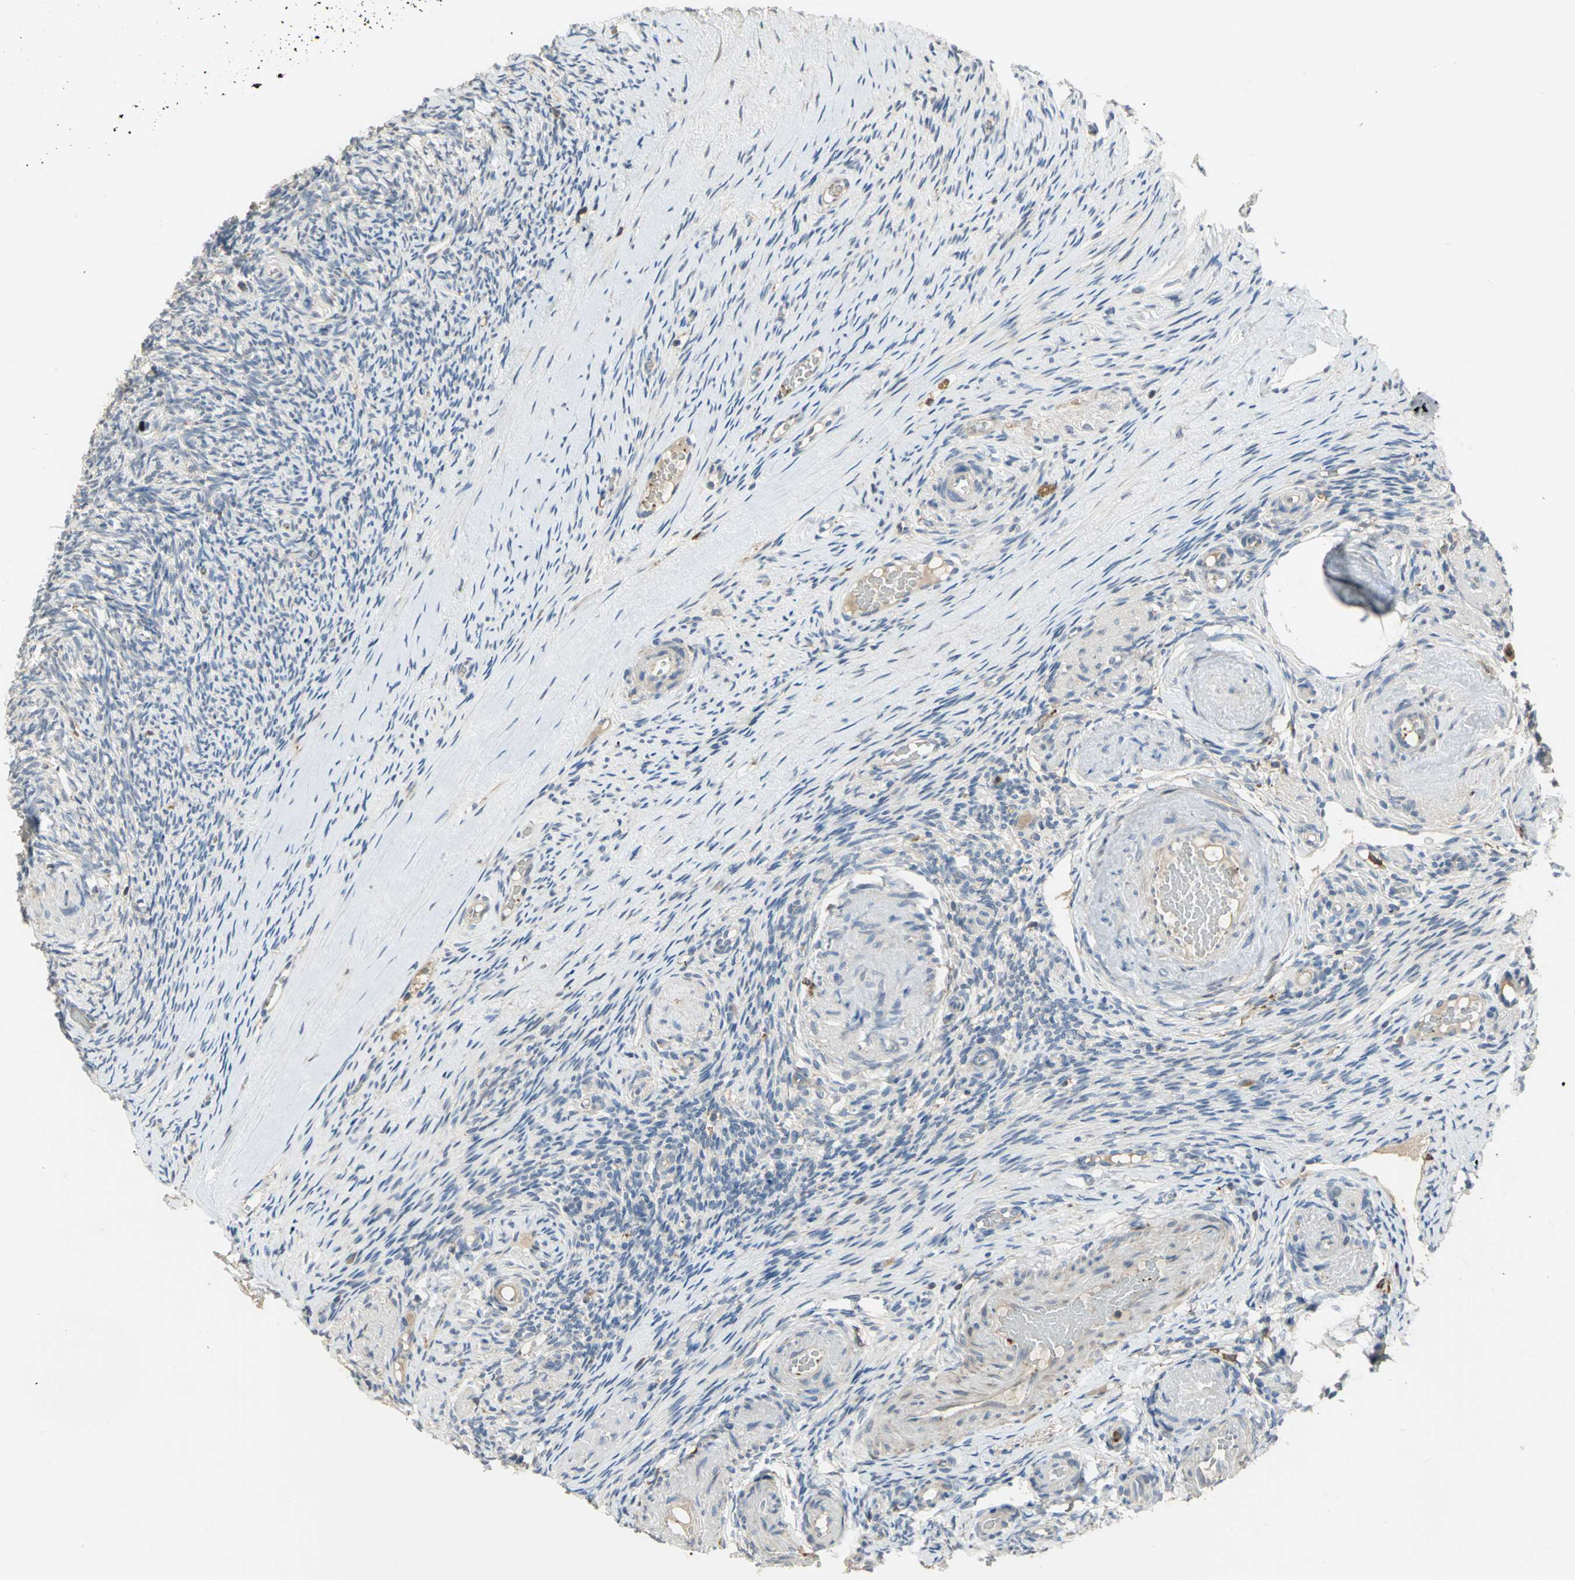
{"staining": {"intensity": "weak", "quantity": "<25%", "location": "cytoplasmic/membranous"}, "tissue": "ovary", "cell_type": "Ovarian stroma cells", "image_type": "normal", "snomed": [{"axis": "morphology", "description": "Normal tissue, NOS"}, {"axis": "topography", "description": "Ovary"}], "caption": "DAB (3,3'-diaminobenzidine) immunohistochemical staining of normal human ovary demonstrates no significant staining in ovarian stroma cells.", "gene": "SKAP2", "patient": {"sex": "female", "age": 60}}